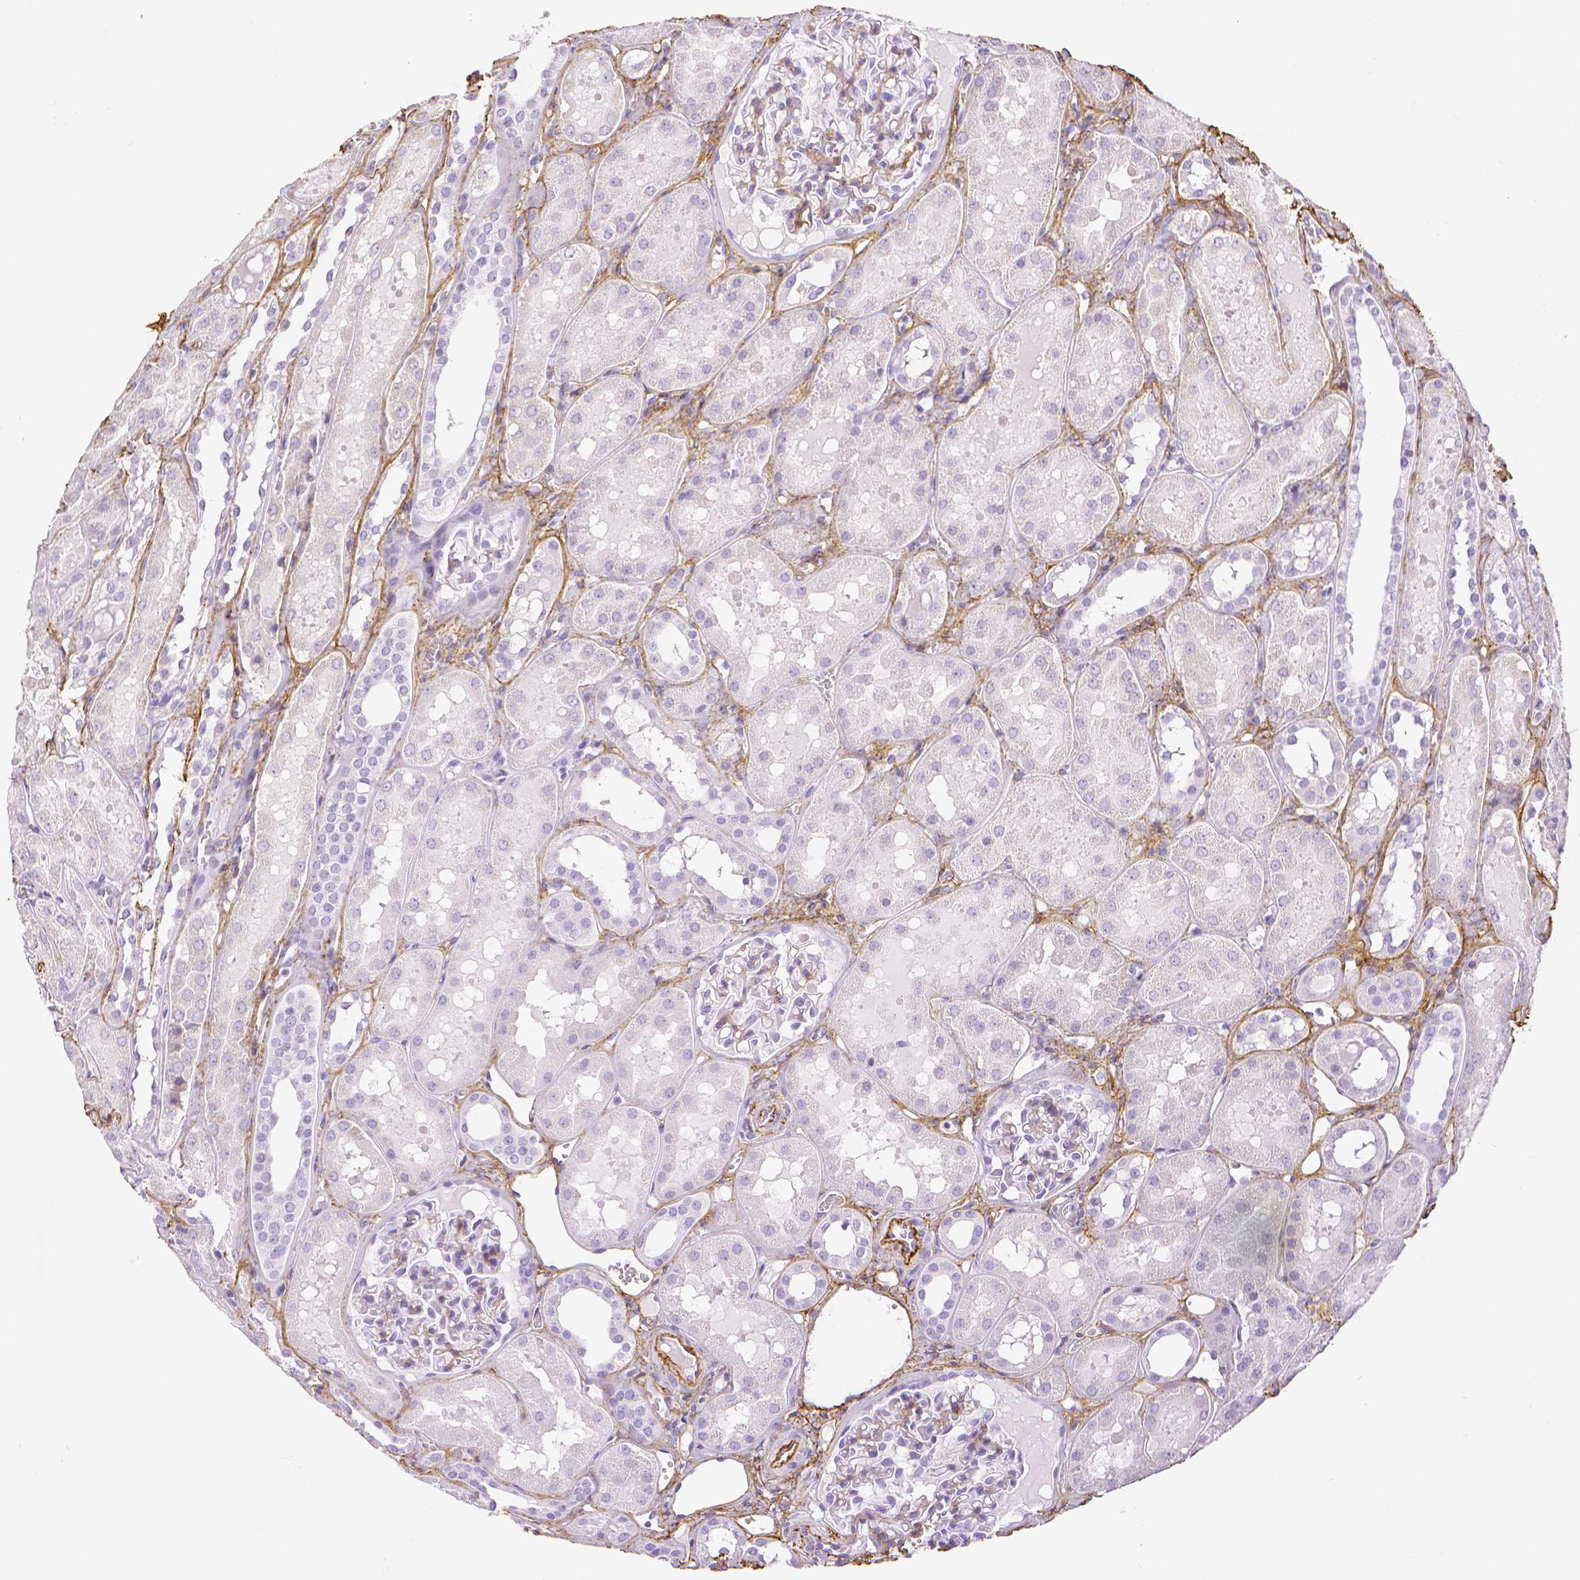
{"staining": {"intensity": "negative", "quantity": "none", "location": "none"}, "tissue": "kidney", "cell_type": "Cells in glomeruli", "image_type": "normal", "snomed": [{"axis": "morphology", "description": "Normal tissue, NOS"}, {"axis": "topography", "description": "Kidney"}, {"axis": "topography", "description": "Urinary bladder"}], "caption": "High power microscopy histopathology image of an immunohistochemistry image of normal kidney, revealing no significant positivity in cells in glomeruli.", "gene": "FBN1", "patient": {"sex": "male", "age": 16}}